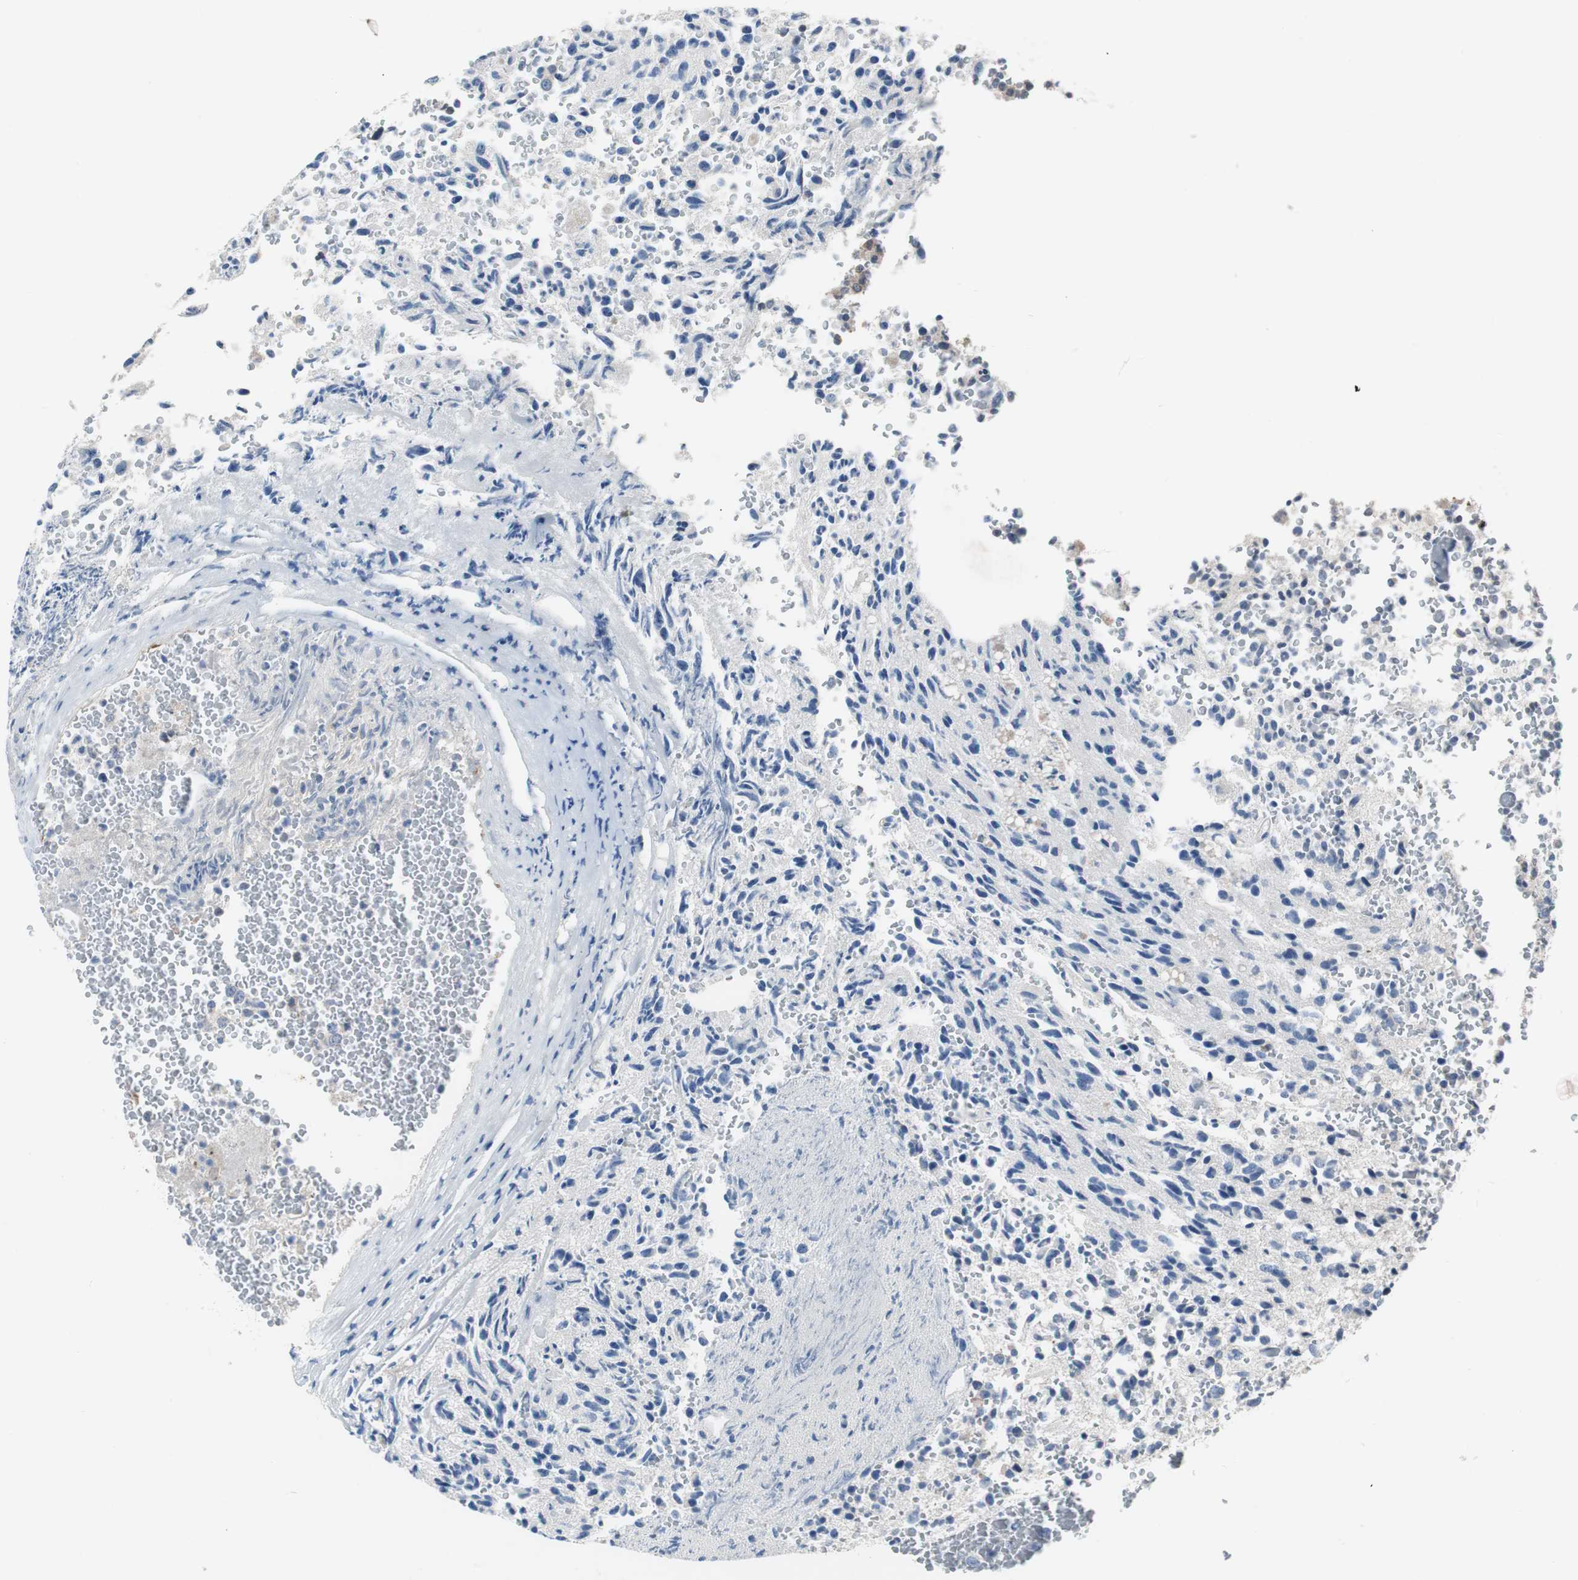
{"staining": {"intensity": "negative", "quantity": "none", "location": "none"}, "tissue": "glioma", "cell_type": "Tumor cells", "image_type": "cancer", "snomed": [{"axis": "morphology", "description": "Glioma, malignant, High grade"}, {"axis": "topography", "description": "pancreas cauda"}], "caption": "A micrograph of malignant glioma (high-grade) stained for a protein reveals no brown staining in tumor cells.", "gene": "TP63", "patient": {"sex": "male", "age": 60}}